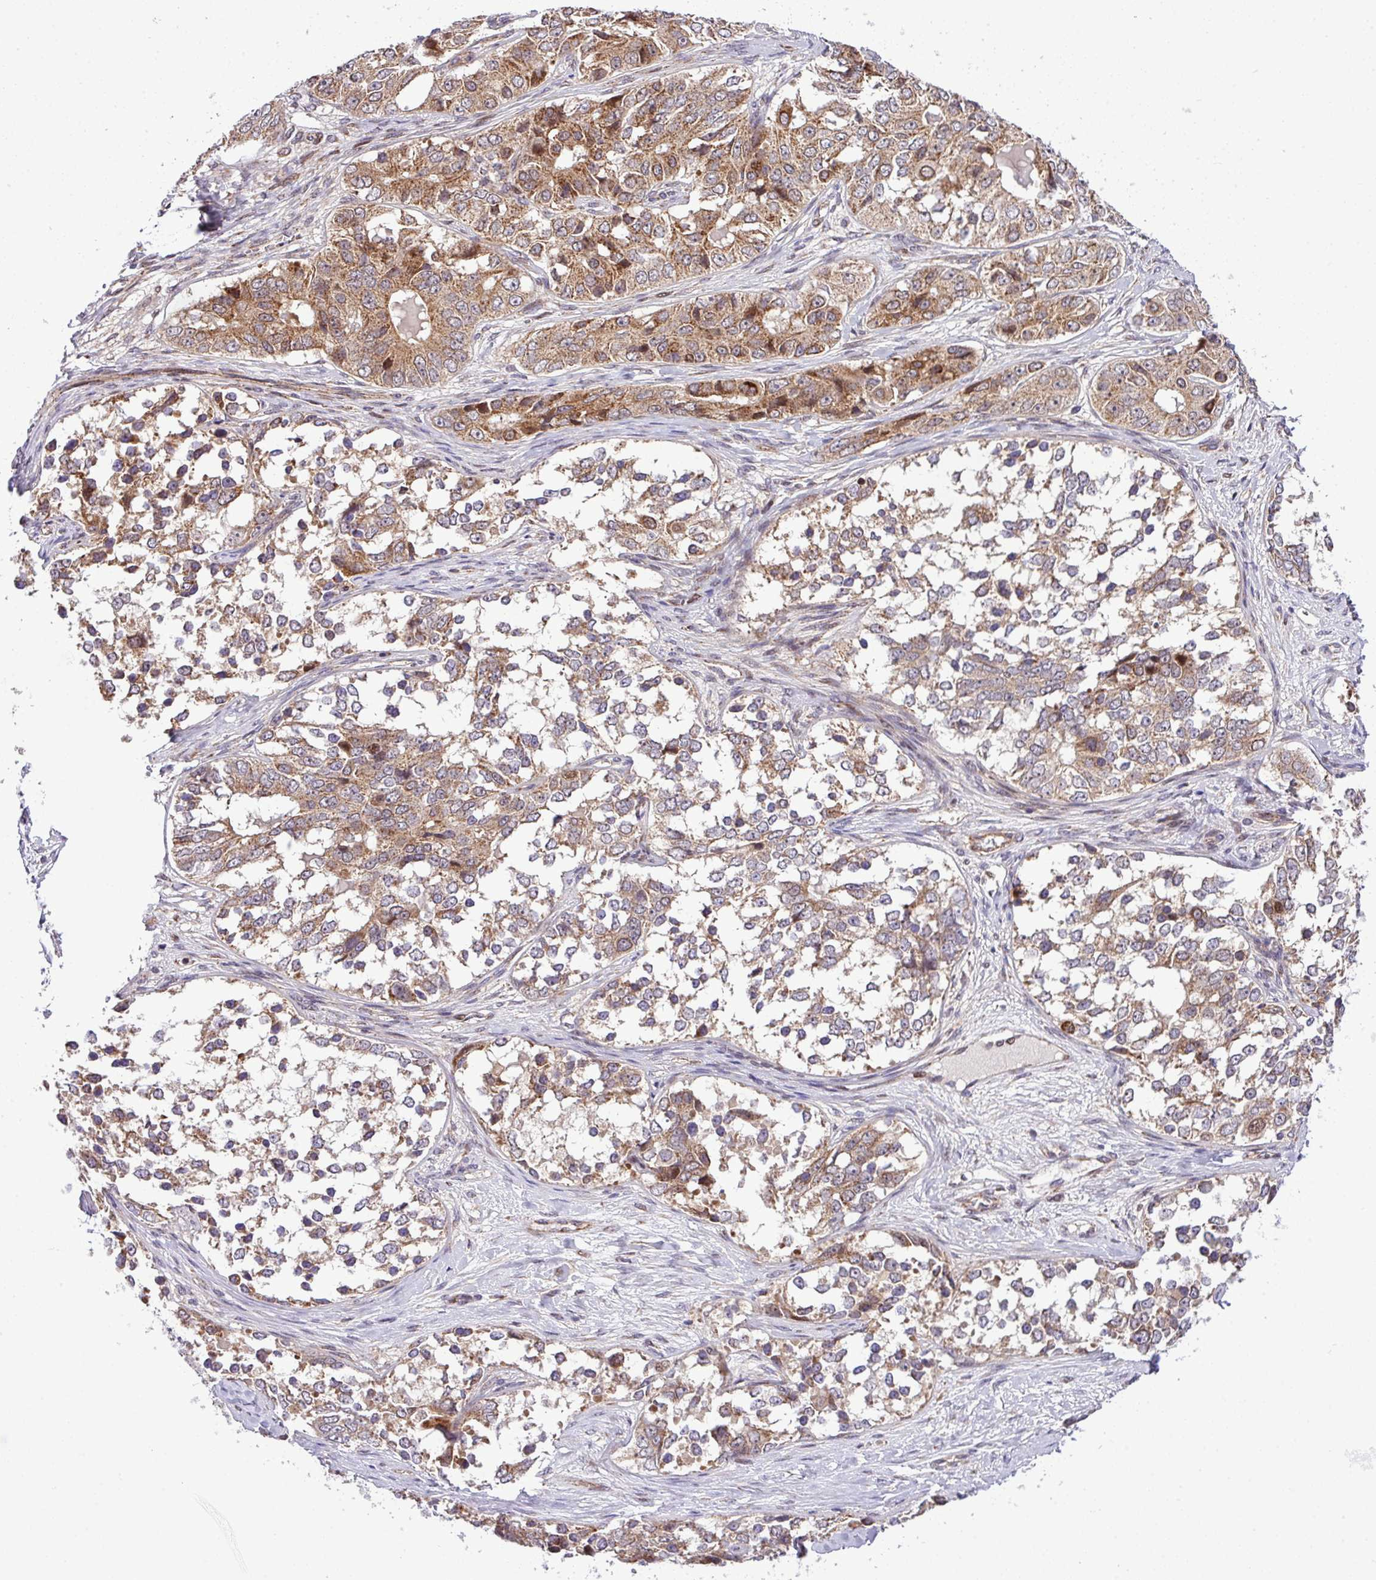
{"staining": {"intensity": "moderate", "quantity": ">75%", "location": "cytoplasmic/membranous"}, "tissue": "ovarian cancer", "cell_type": "Tumor cells", "image_type": "cancer", "snomed": [{"axis": "morphology", "description": "Carcinoma, endometroid"}, {"axis": "topography", "description": "Ovary"}], "caption": "IHC (DAB) staining of human endometroid carcinoma (ovarian) demonstrates moderate cytoplasmic/membranous protein positivity in about >75% of tumor cells. The staining is performed using DAB brown chromogen to label protein expression. The nuclei are counter-stained blue using hematoxylin.", "gene": "B3GNT9", "patient": {"sex": "female", "age": 51}}